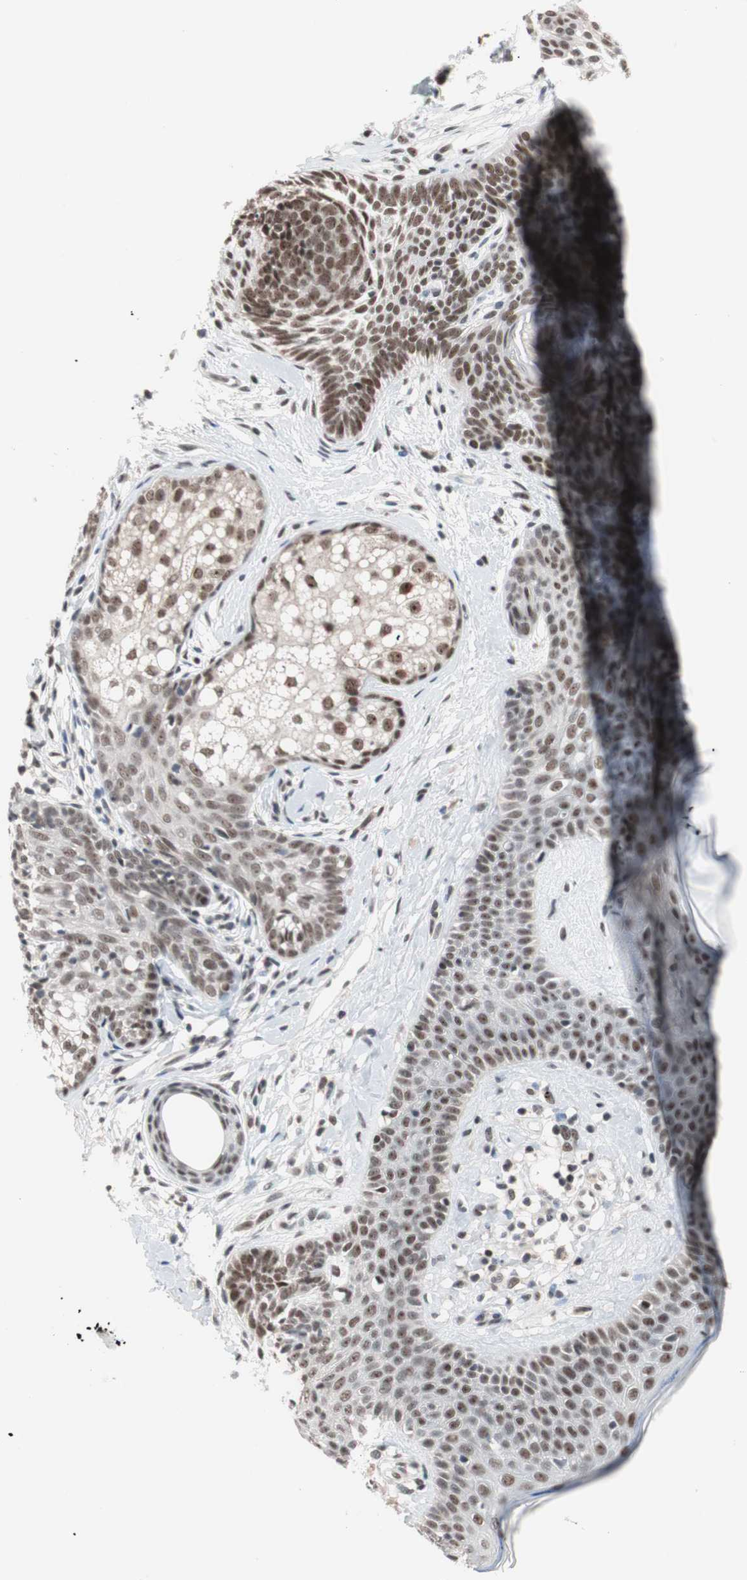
{"staining": {"intensity": "moderate", "quantity": ">75%", "location": "nuclear"}, "tissue": "skin cancer", "cell_type": "Tumor cells", "image_type": "cancer", "snomed": [{"axis": "morphology", "description": "Developmental malformation"}, {"axis": "morphology", "description": "Basal cell carcinoma"}, {"axis": "topography", "description": "Skin"}], "caption": "High-power microscopy captured an IHC micrograph of skin basal cell carcinoma, revealing moderate nuclear expression in about >75% of tumor cells.", "gene": "LIG3", "patient": {"sex": "female", "age": 62}}